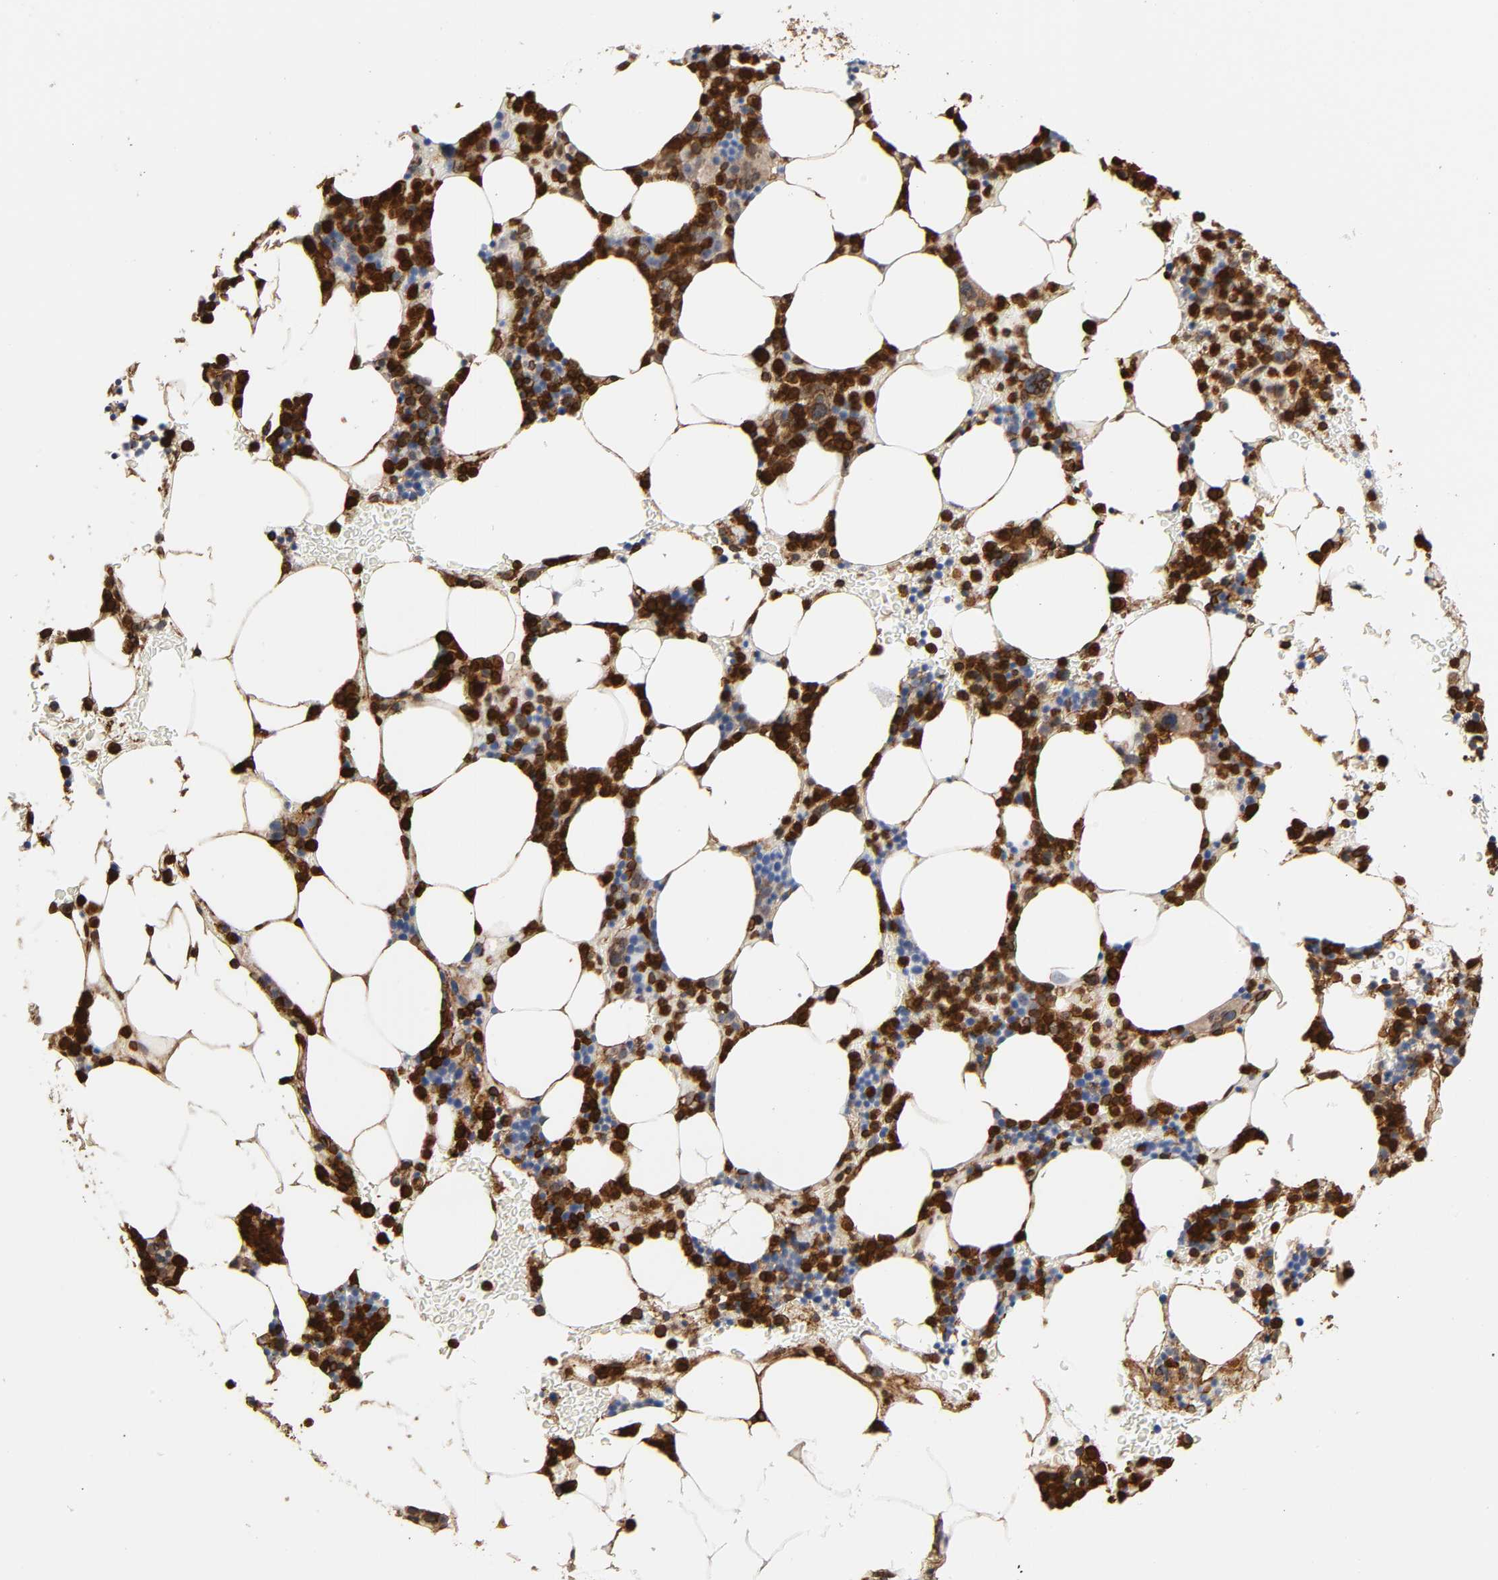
{"staining": {"intensity": "strong", "quantity": "25%-75%", "location": "cytoplasmic/membranous,nuclear"}, "tissue": "bone marrow", "cell_type": "Hematopoietic cells", "image_type": "normal", "snomed": [{"axis": "morphology", "description": "Normal tissue, NOS"}, {"axis": "topography", "description": "Bone marrow"}], "caption": "A histopathology image of human bone marrow stained for a protein displays strong cytoplasmic/membranous,nuclear brown staining in hematopoietic cells. The staining is performed using DAB (3,3'-diaminobenzidine) brown chromogen to label protein expression. The nuclei are counter-stained blue using hematoxylin.", "gene": "ANXA11", "patient": {"sex": "male", "age": 78}}